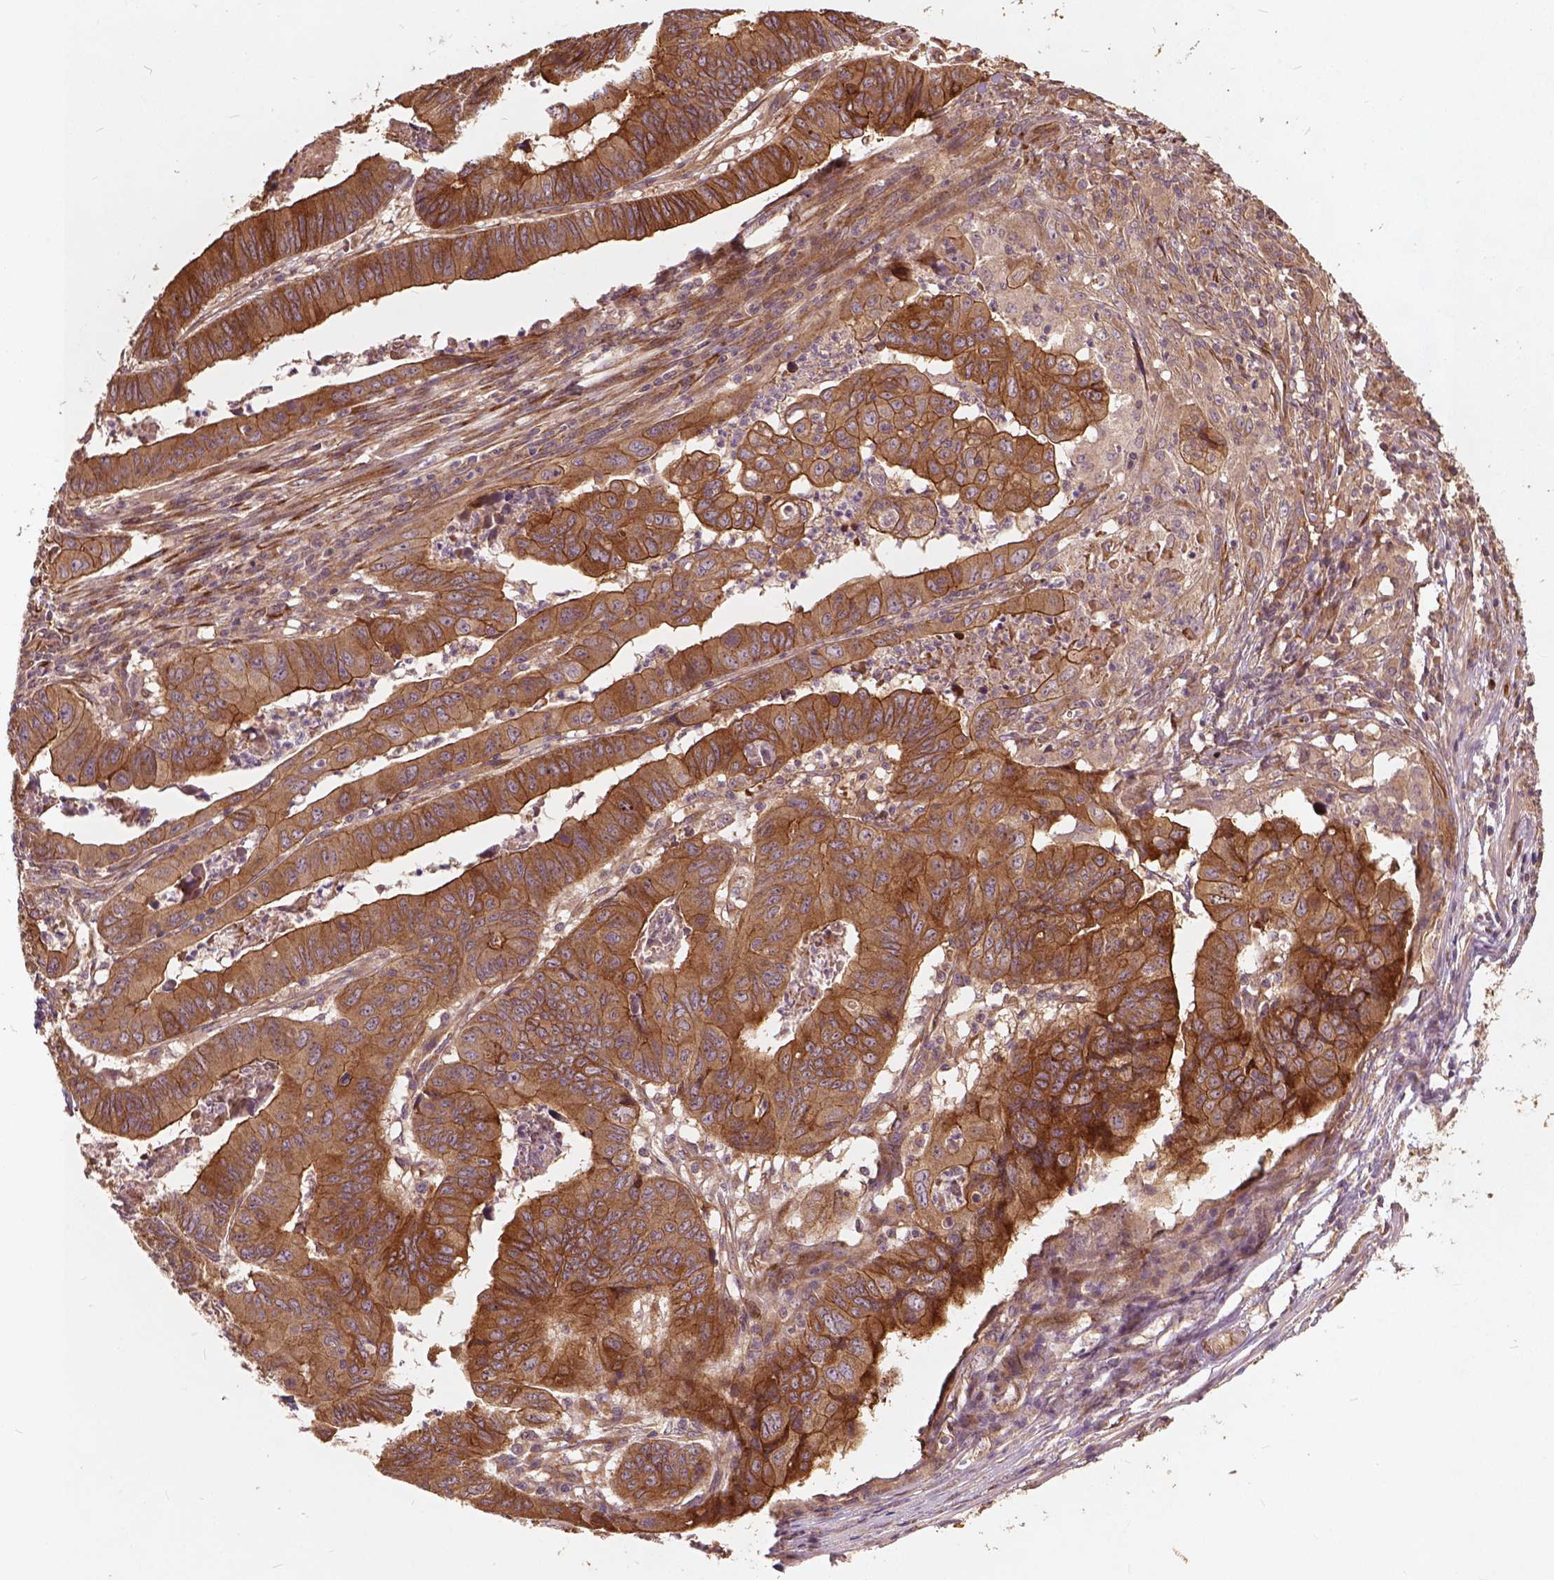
{"staining": {"intensity": "strong", "quantity": ">75%", "location": "cytoplasmic/membranous"}, "tissue": "stomach cancer", "cell_type": "Tumor cells", "image_type": "cancer", "snomed": [{"axis": "morphology", "description": "Adenocarcinoma, NOS"}, {"axis": "topography", "description": "Stomach, lower"}], "caption": "There is high levels of strong cytoplasmic/membranous staining in tumor cells of stomach cancer (adenocarcinoma), as demonstrated by immunohistochemical staining (brown color).", "gene": "UBXN2A", "patient": {"sex": "male", "age": 77}}